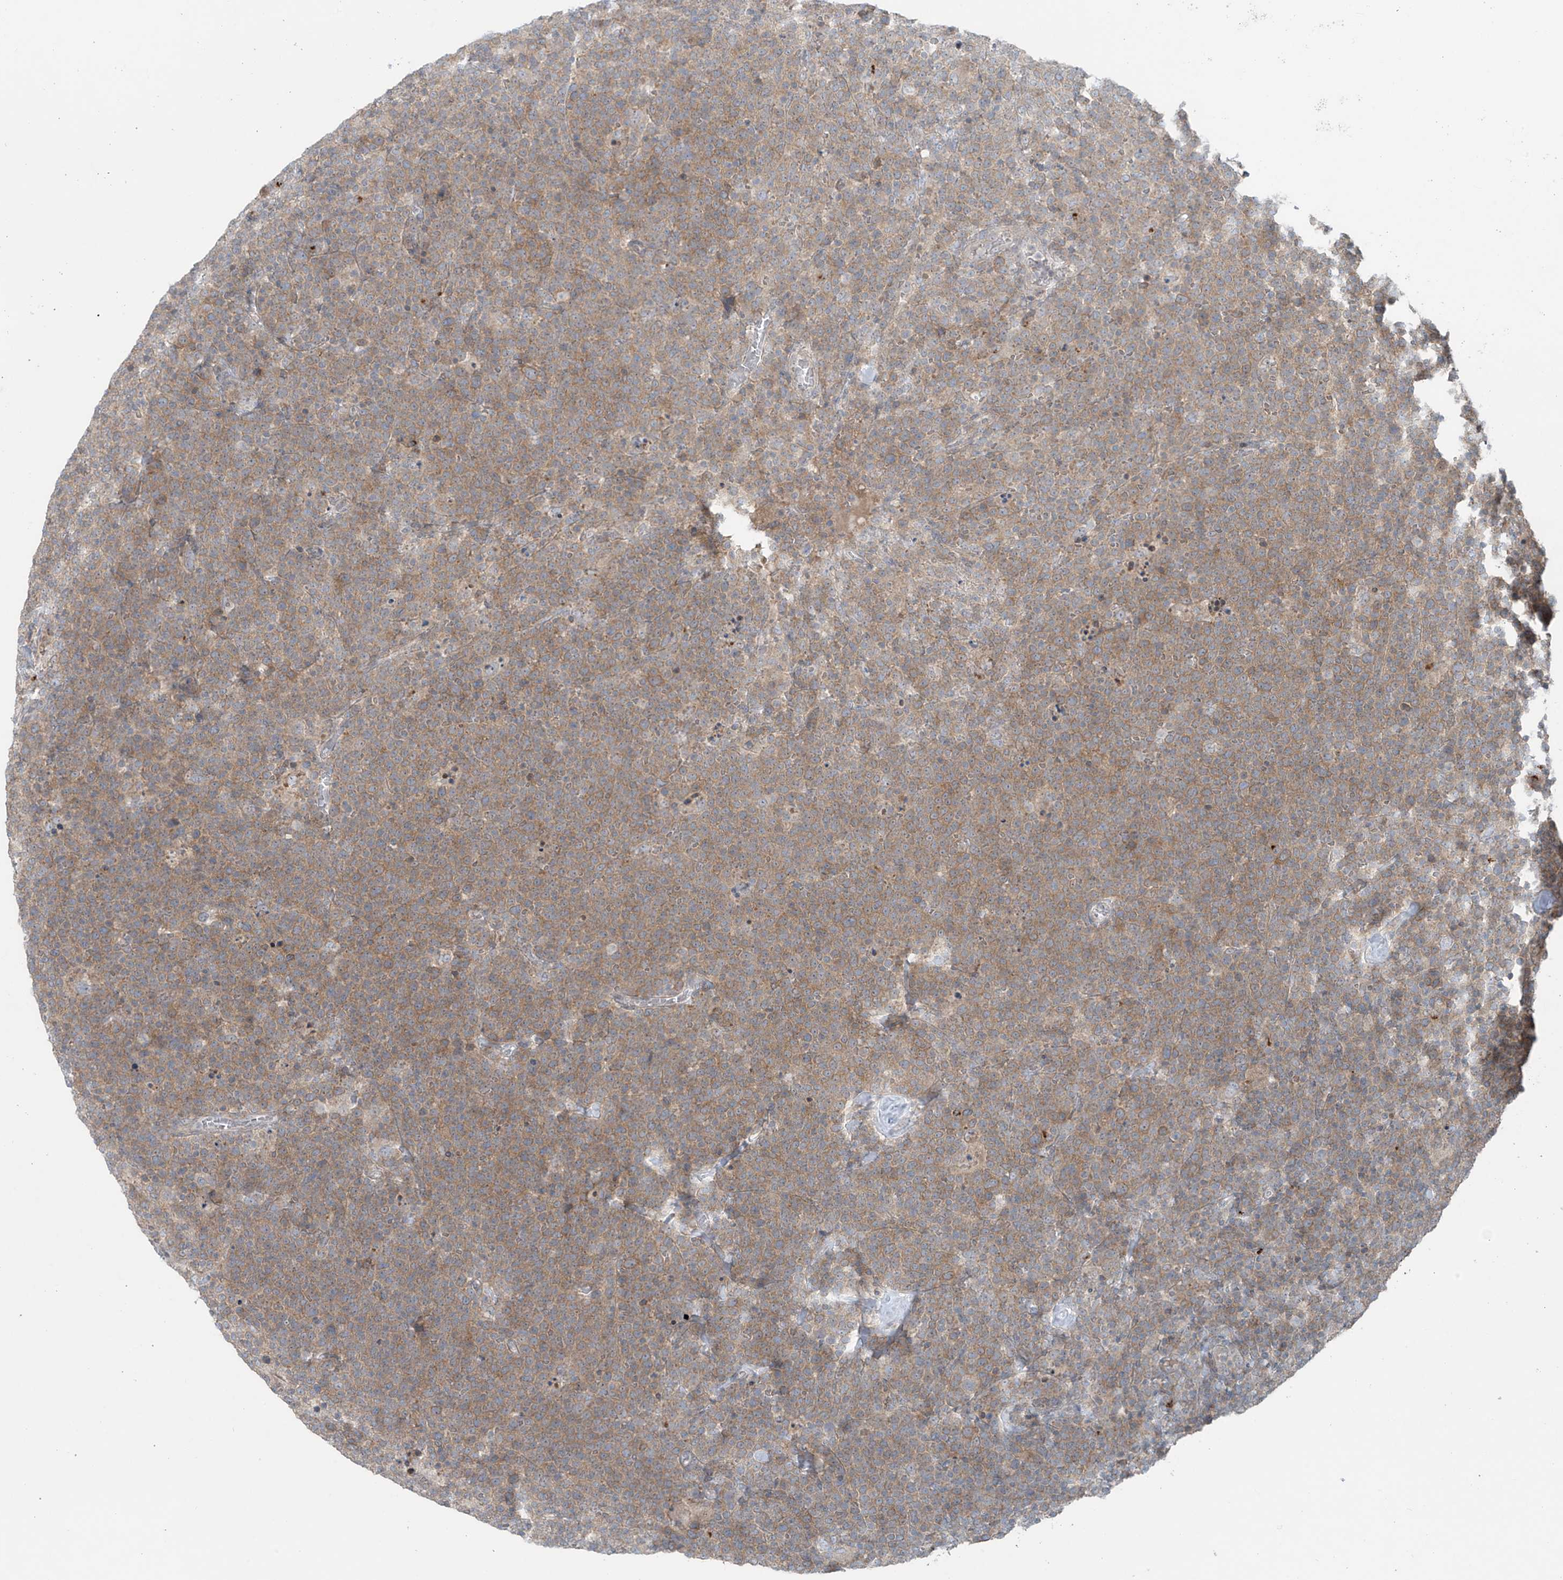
{"staining": {"intensity": "moderate", "quantity": ">75%", "location": "cytoplasmic/membranous"}, "tissue": "lymphoma", "cell_type": "Tumor cells", "image_type": "cancer", "snomed": [{"axis": "morphology", "description": "Malignant lymphoma, non-Hodgkin's type, High grade"}, {"axis": "topography", "description": "Lymph node"}], "caption": "Immunohistochemical staining of human high-grade malignant lymphoma, non-Hodgkin's type demonstrates medium levels of moderate cytoplasmic/membranous staining in about >75% of tumor cells. (DAB (3,3'-diaminobenzidine) IHC with brightfield microscopy, high magnification).", "gene": "PPAT", "patient": {"sex": "male", "age": 61}}